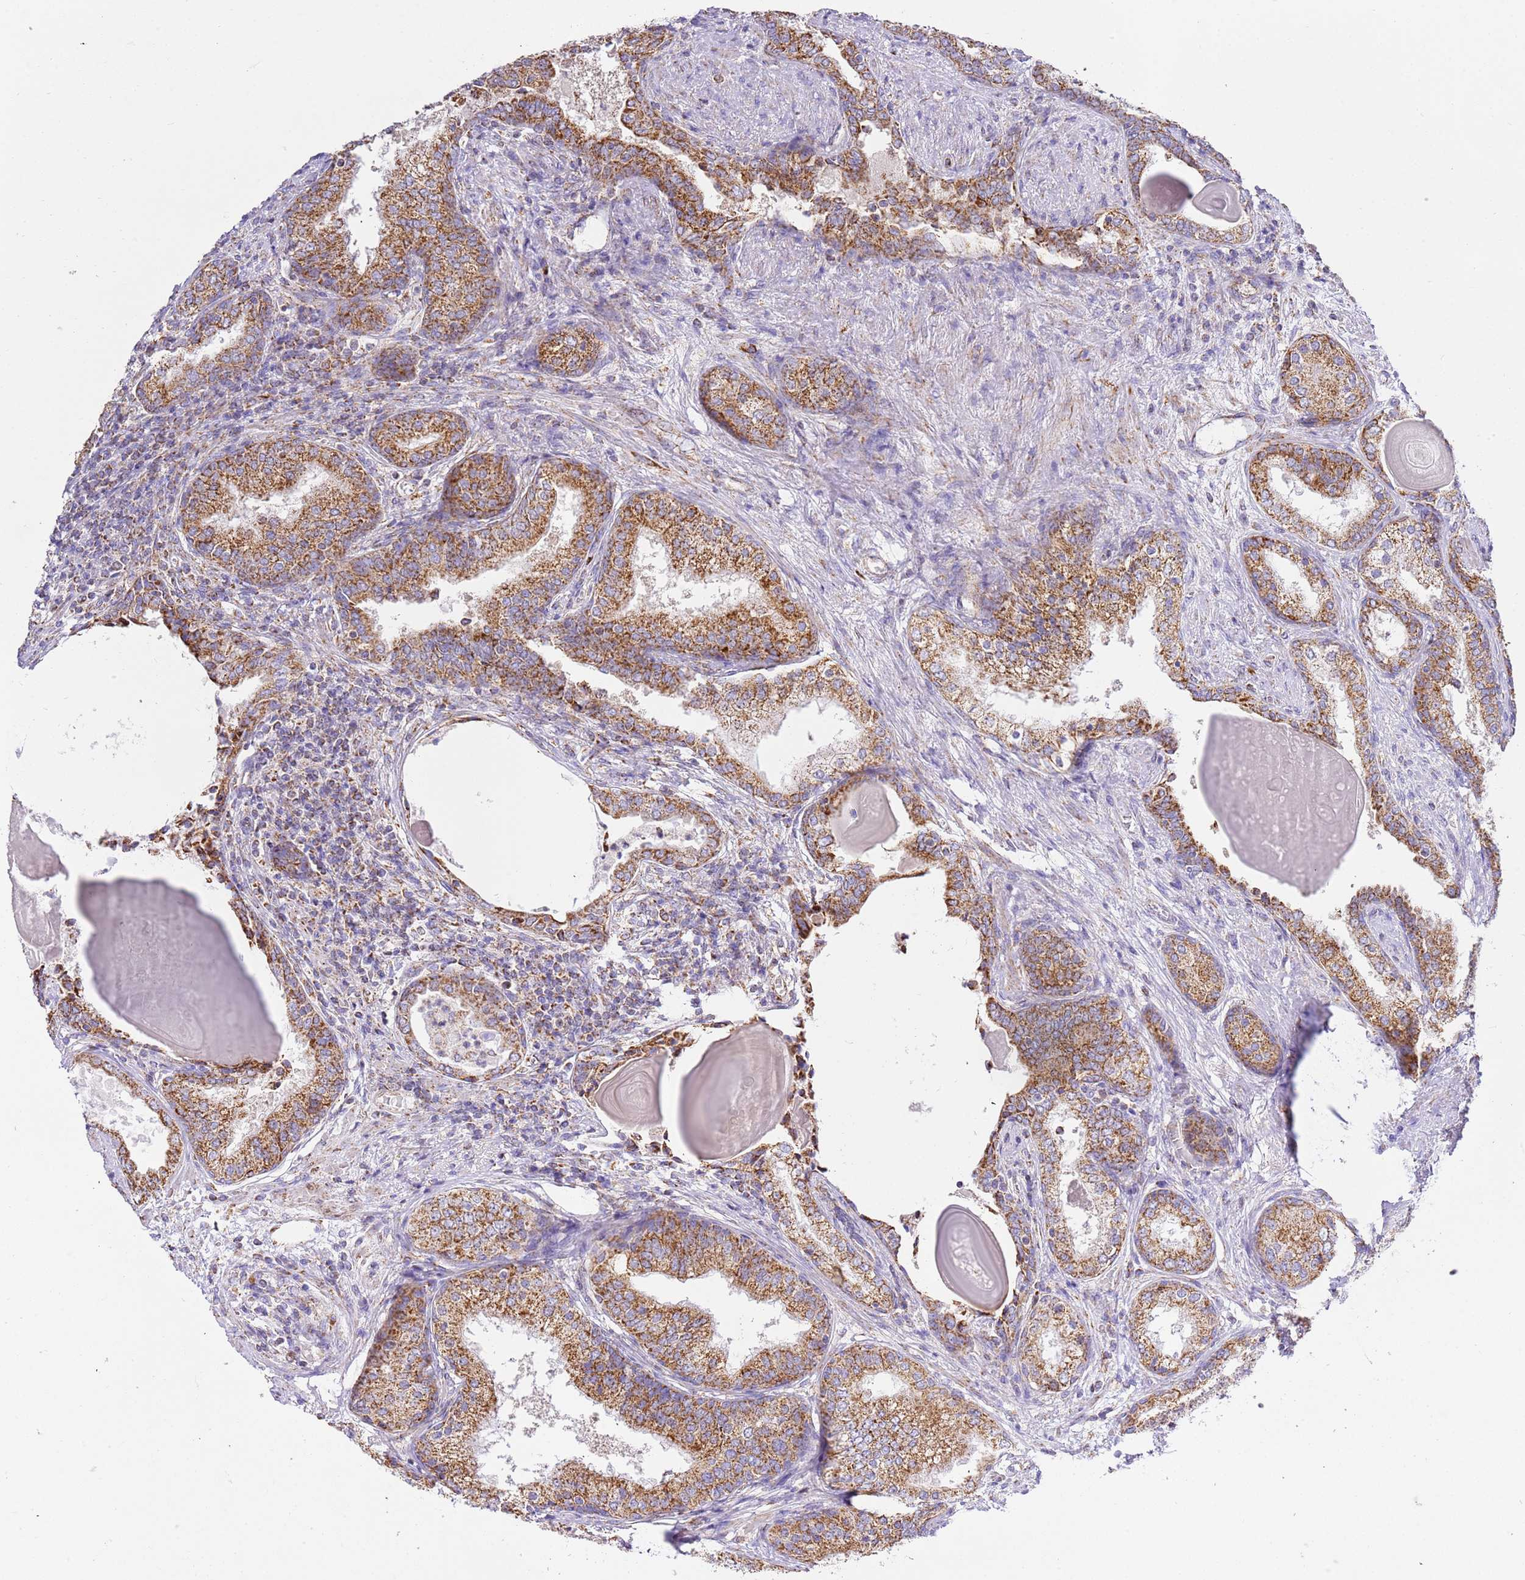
{"staining": {"intensity": "moderate", "quantity": ">75%", "location": "cytoplasmic/membranous"}, "tissue": "prostate cancer", "cell_type": "Tumor cells", "image_type": "cancer", "snomed": [{"axis": "morphology", "description": "Adenocarcinoma, High grade"}, {"axis": "topography", "description": "Prostate"}], "caption": "Protein analysis of prostate high-grade adenocarcinoma tissue reveals moderate cytoplasmic/membranous positivity in approximately >75% of tumor cells. Nuclei are stained in blue.", "gene": "ZBTB39", "patient": {"sex": "male", "age": 63}}